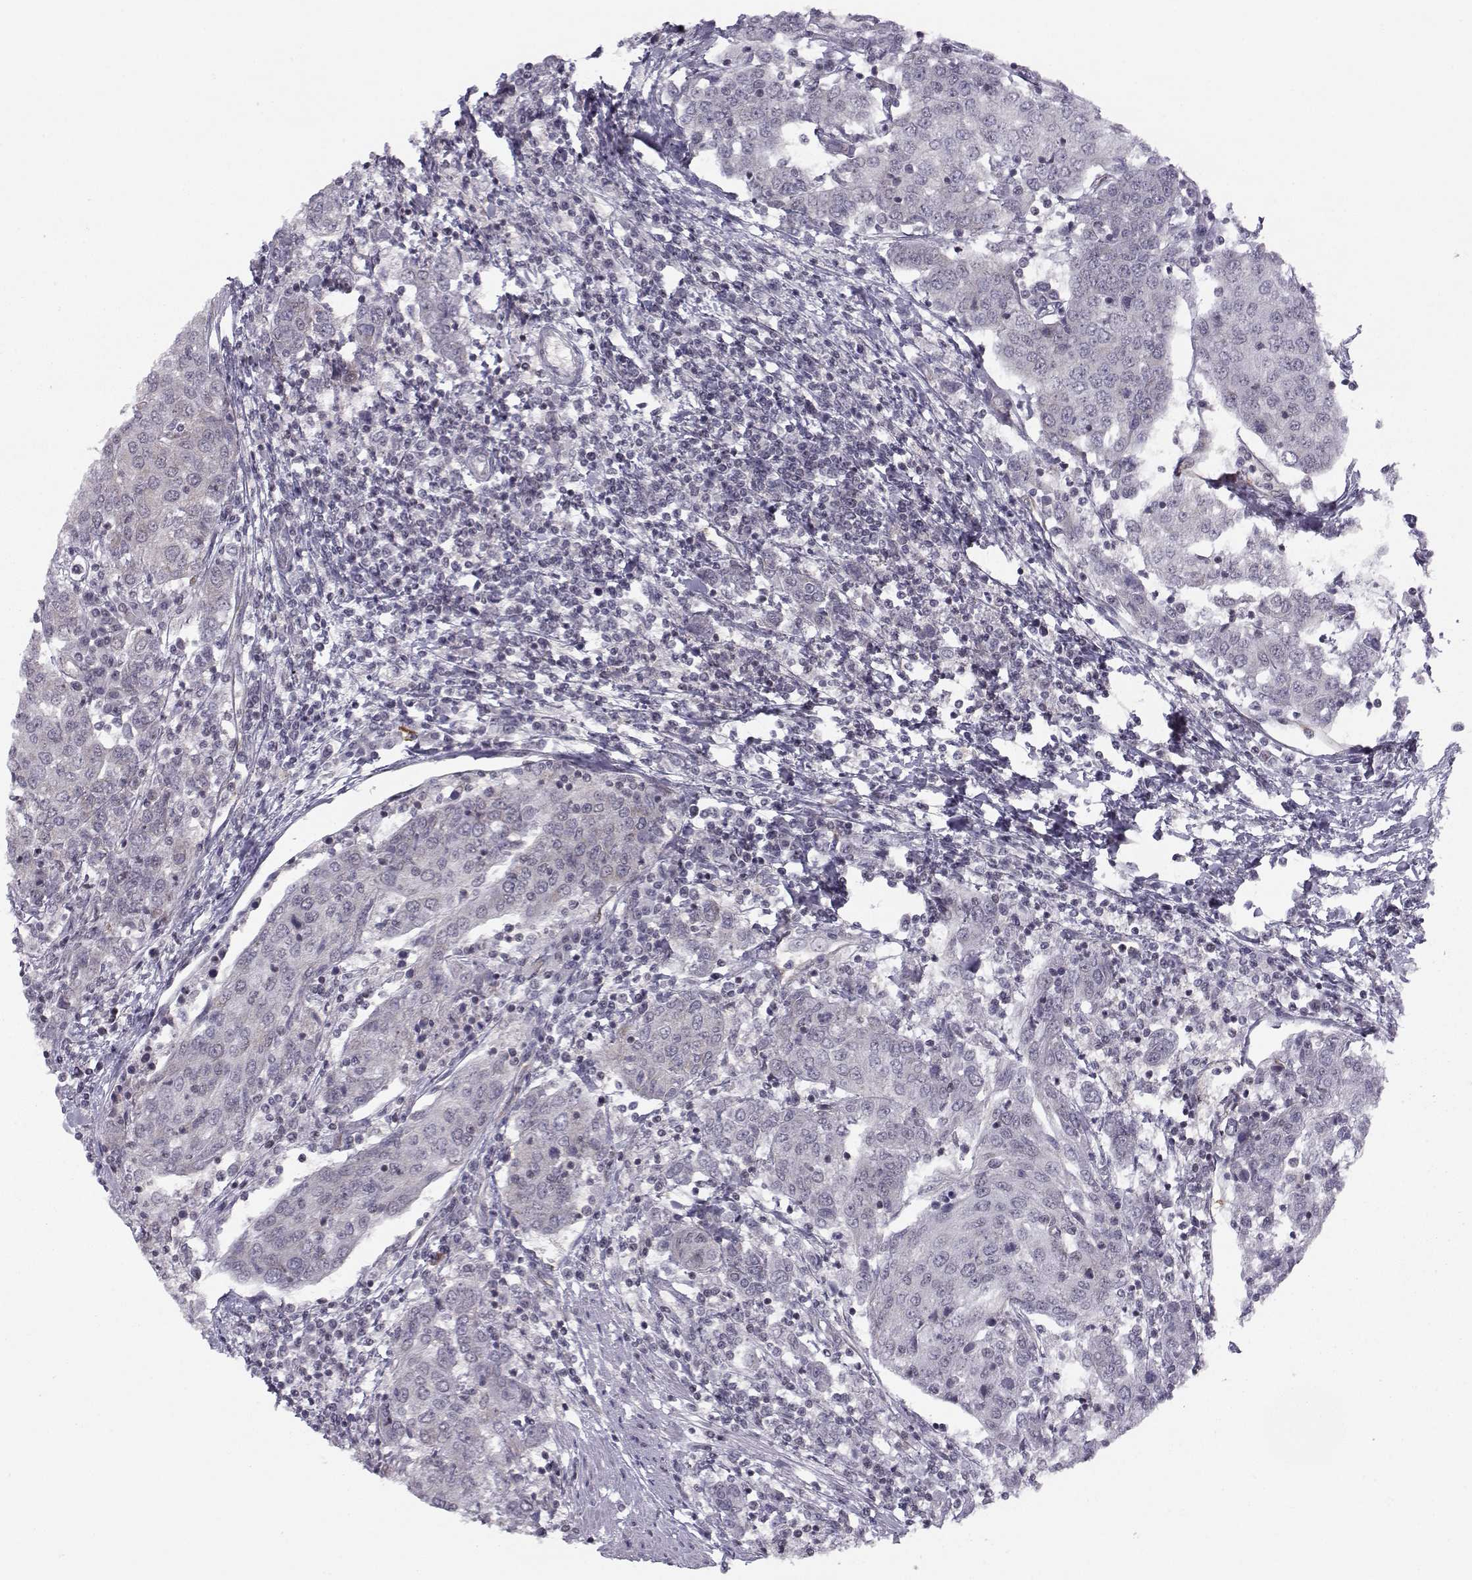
{"staining": {"intensity": "negative", "quantity": "none", "location": "none"}, "tissue": "urothelial cancer", "cell_type": "Tumor cells", "image_type": "cancer", "snomed": [{"axis": "morphology", "description": "Urothelial carcinoma, High grade"}, {"axis": "topography", "description": "Urinary bladder"}], "caption": "DAB immunohistochemical staining of high-grade urothelial carcinoma demonstrates no significant expression in tumor cells.", "gene": "KIF13B", "patient": {"sex": "female", "age": 85}}